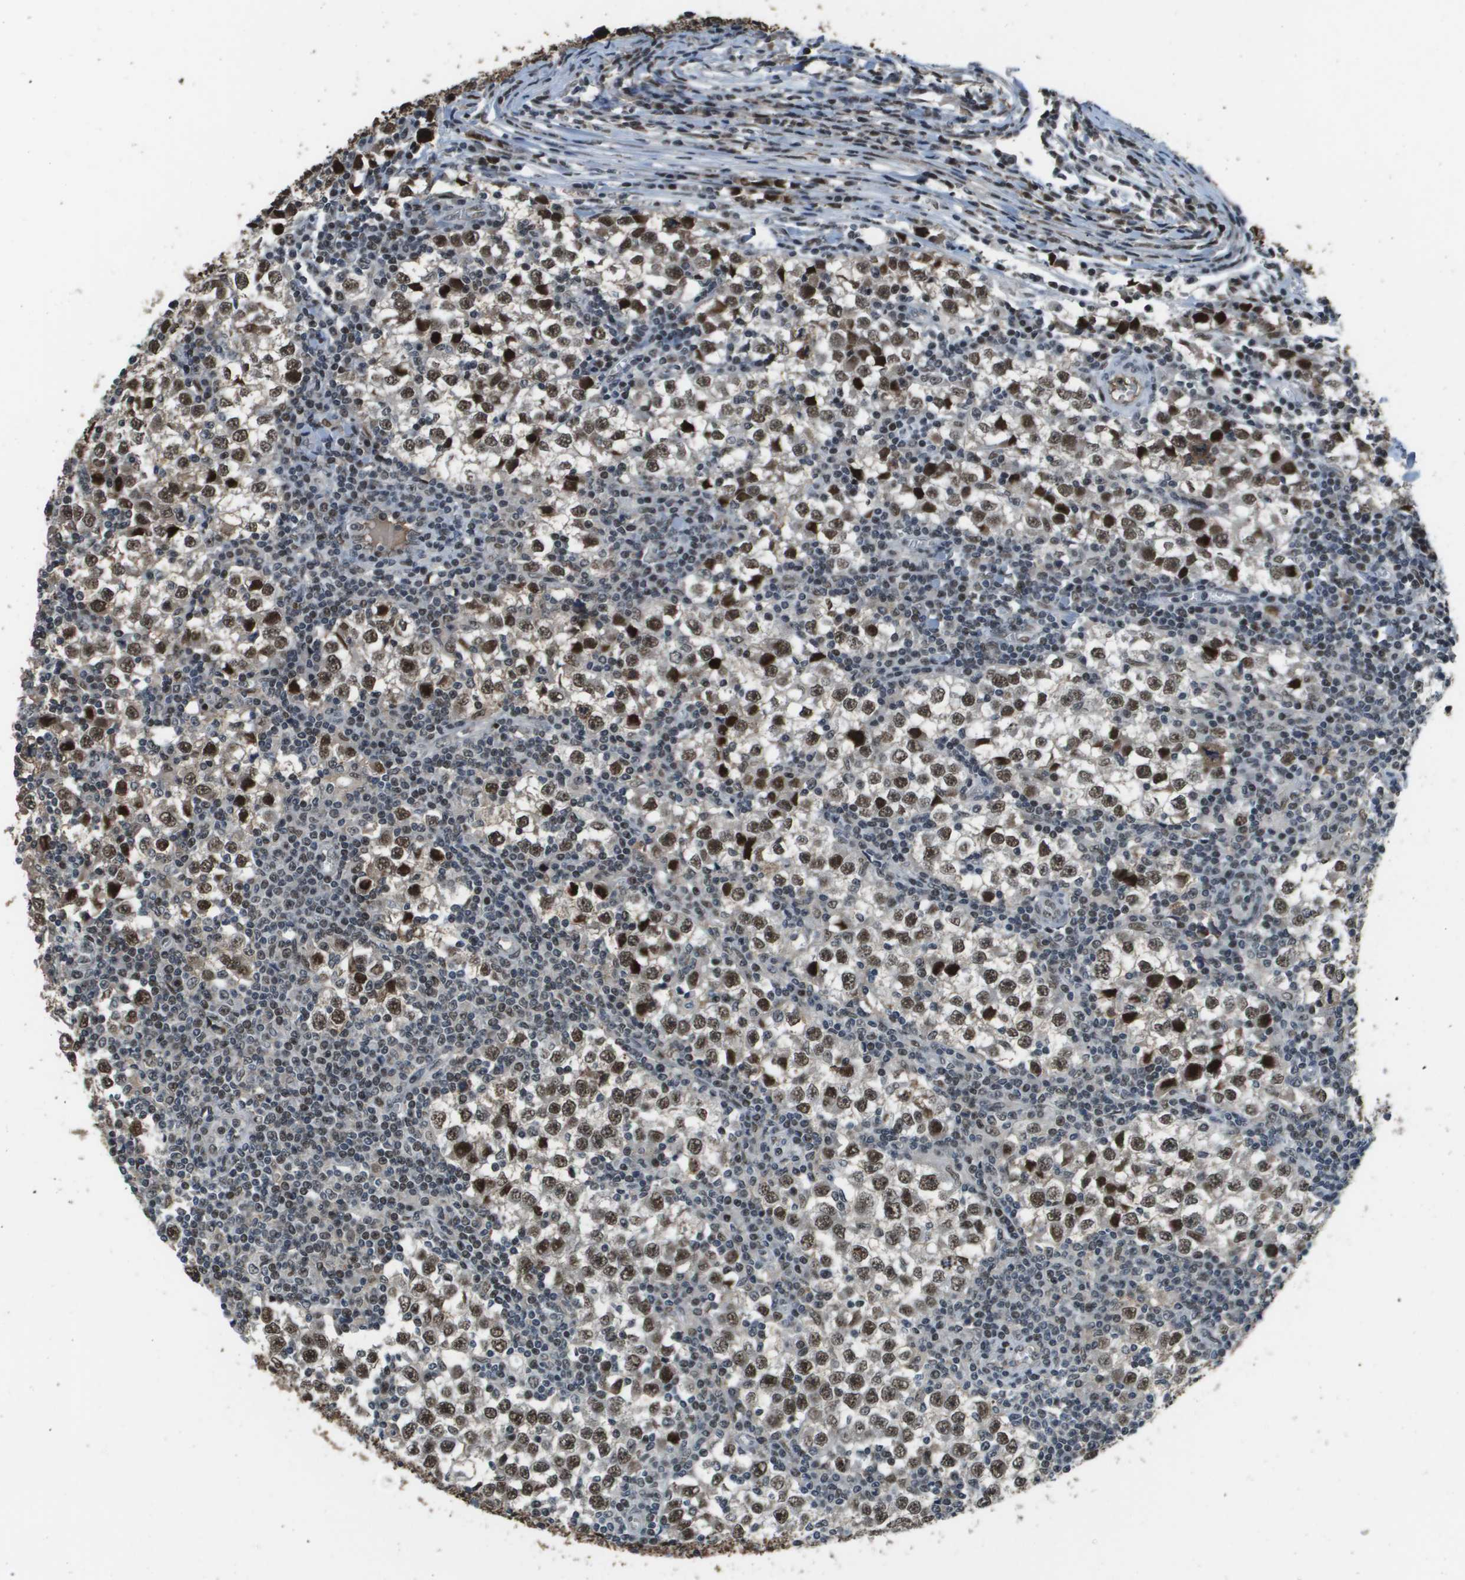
{"staining": {"intensity": "strong", "quantity": ">75%", "location": "nuclear"}, "tissue": "testis cancer", "cell_type": "Tumor cells", "image_type": "cancer", "snomed": [{"axis": "morphology", "description": "Seminoma, NOS"}, {"axis": "topography", "description": "Testis"}], "caption": "Brown immunohistochemical staining in seminoma (testis) displays strong nuclear staining in approximately >75% of tumor cells.", "gene": "THRAP3", "patient": {"sex": "male", "age": 65}}